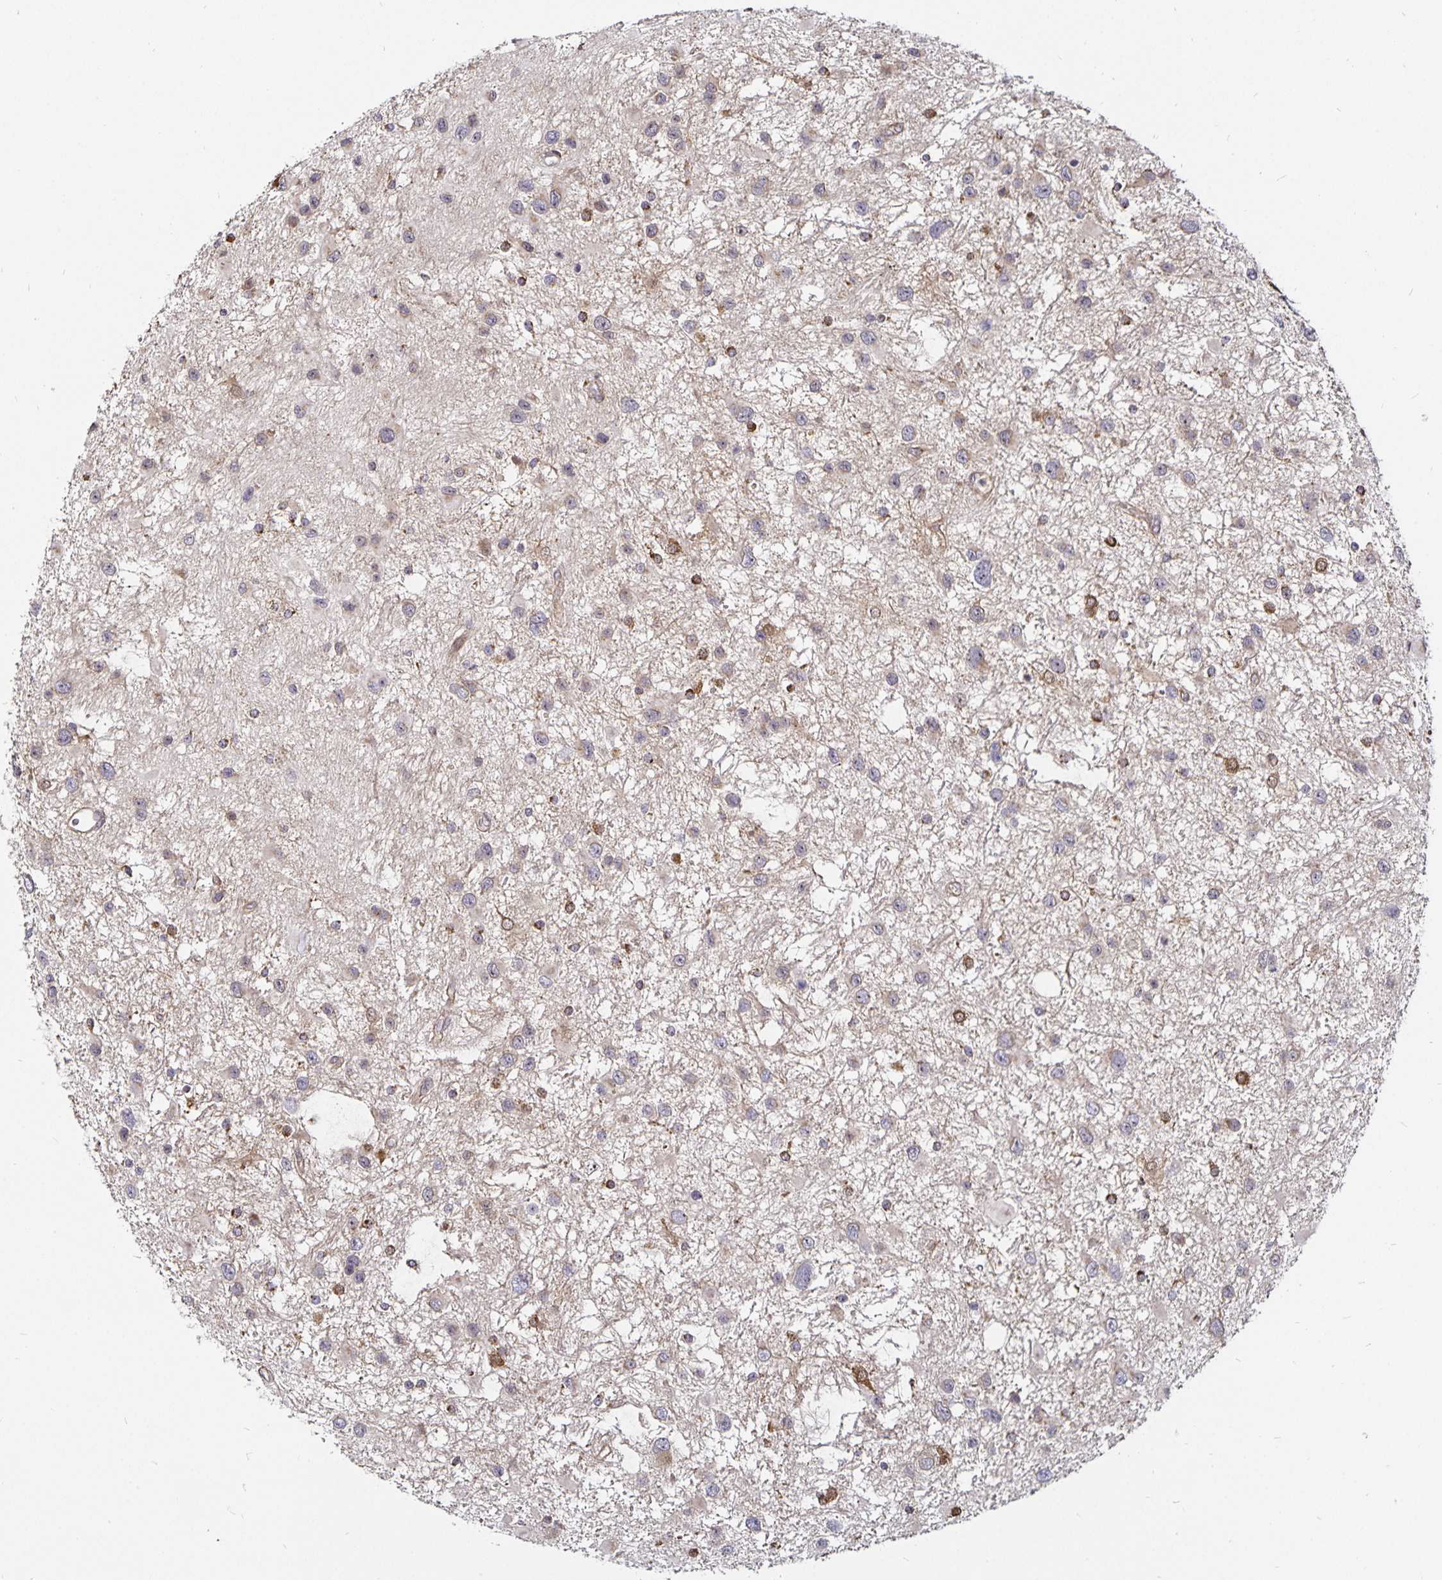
{"staining": {"intensity": "weak", "quantity": "<25%", "location": "cytoplasmic/membranous"}, "tissue": "glioma", "cell_type": "Tumor cells", "image_type": "cancer", "snomed": [{"axis": "morphology", "description": "Glioma, malignant, Low grade"}, {"axis": "topography", "description": "Brain"}], "caption": "Malignant glioma (low-grade) was stained to show a protein in brown. There is no significant expression in tumor cells.", "gene": "CYP27A1", "patient": {"sex": "female", "age": 32}}